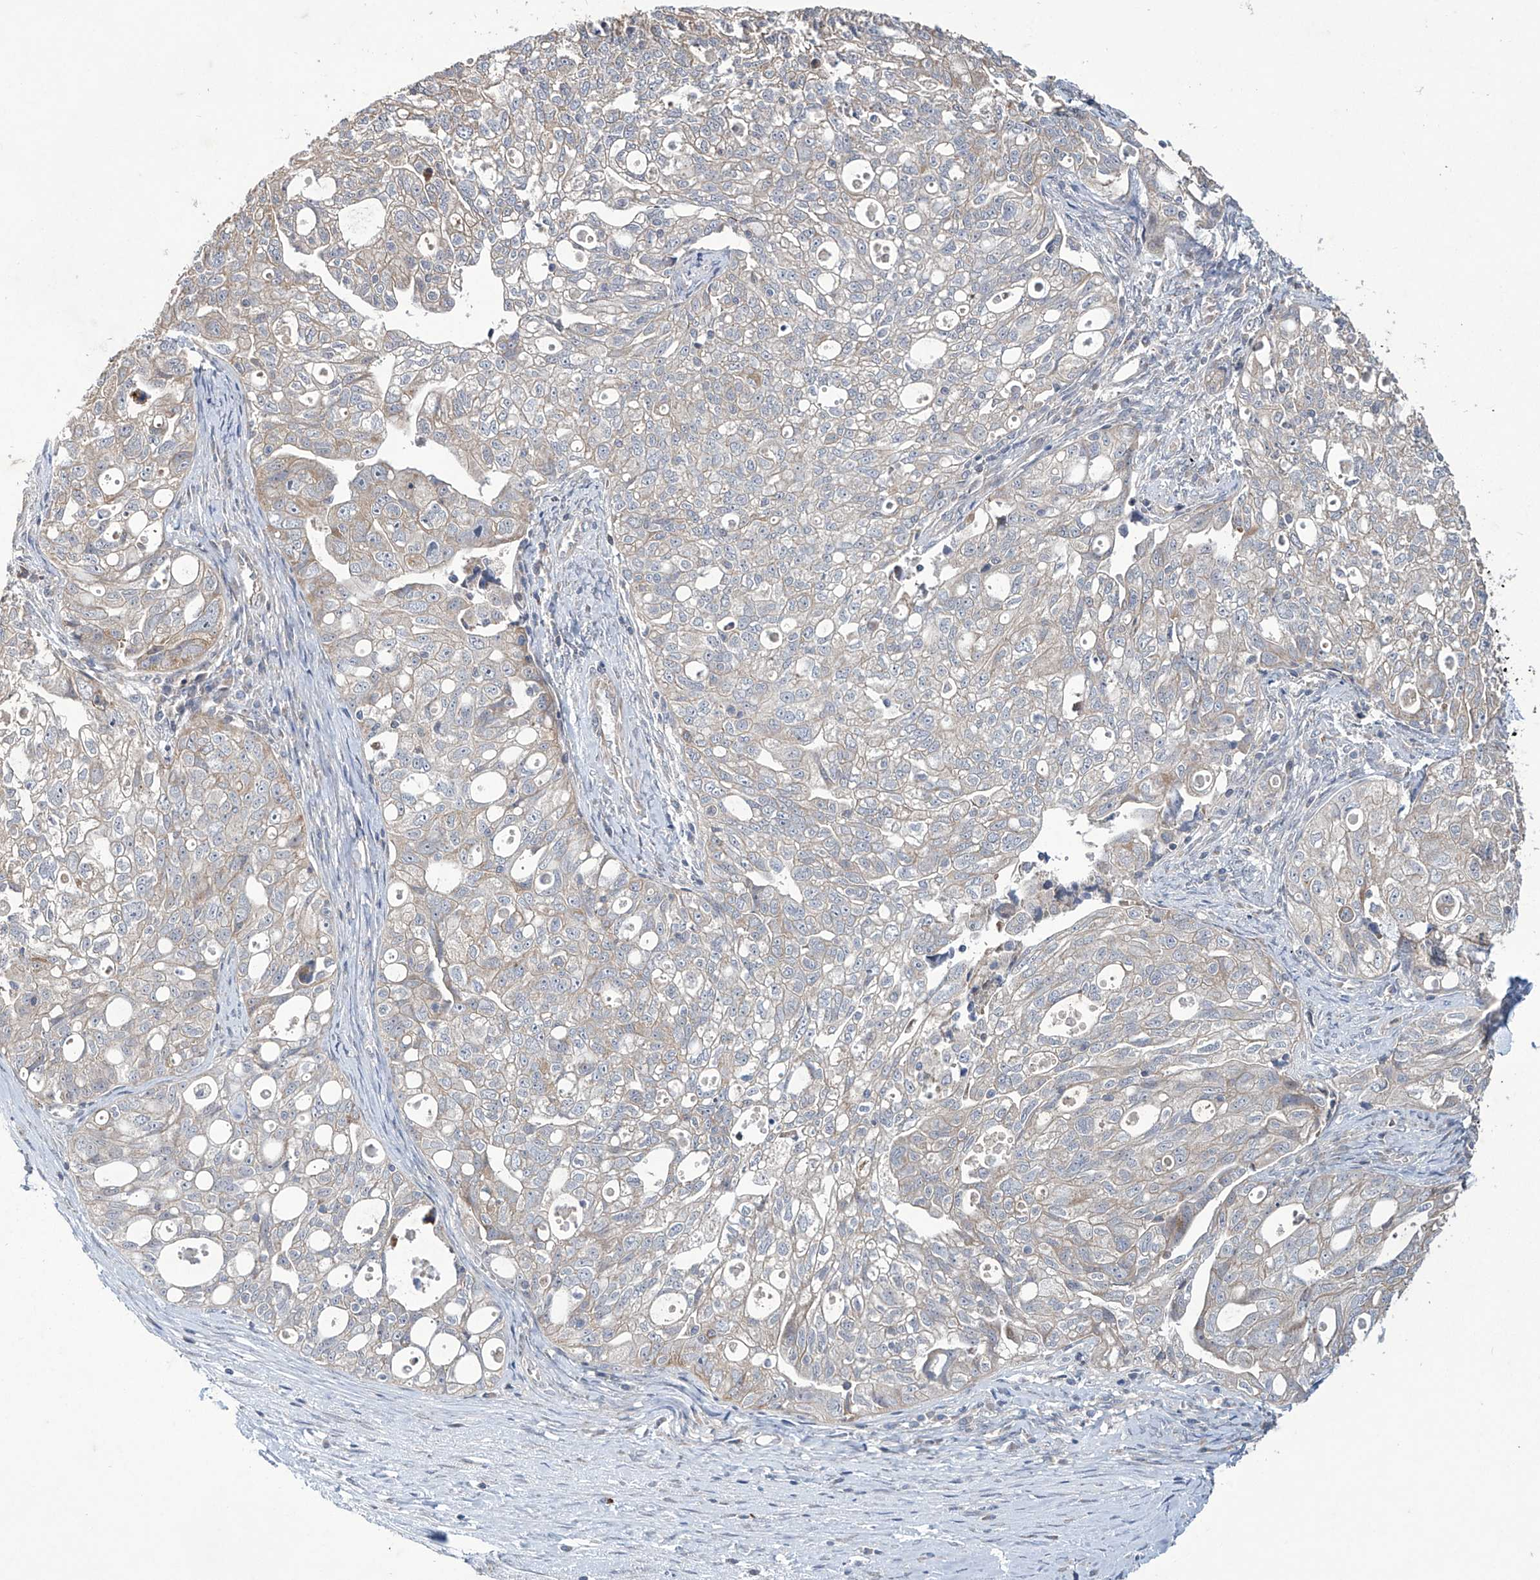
{"staining": {"intensity": "weak", "quantity": "<25%", "location": "cytoplasmic/membranous"}, "tissue": "ovarian cancer", "cell_type": "Tumor cells", "image_type": "cancer", "snomed": [{"axis": "morphology", "description": "Carcinoma, NOS"}, {"axis": "morphology", "description": "Cystadenocarcinoma, serous, NOS"}, {"axis": "topography", "description": "Ovary"}], "caption": "There is no significant expression in tumor cells of ovarian cancer (carcinoma). (Brightfield microscopy of DAB (3,3'-diaminobenzidine) IHC at high magnification).", "gene": "TRIM60", "patient": {"sex": "female", "age": 69}}